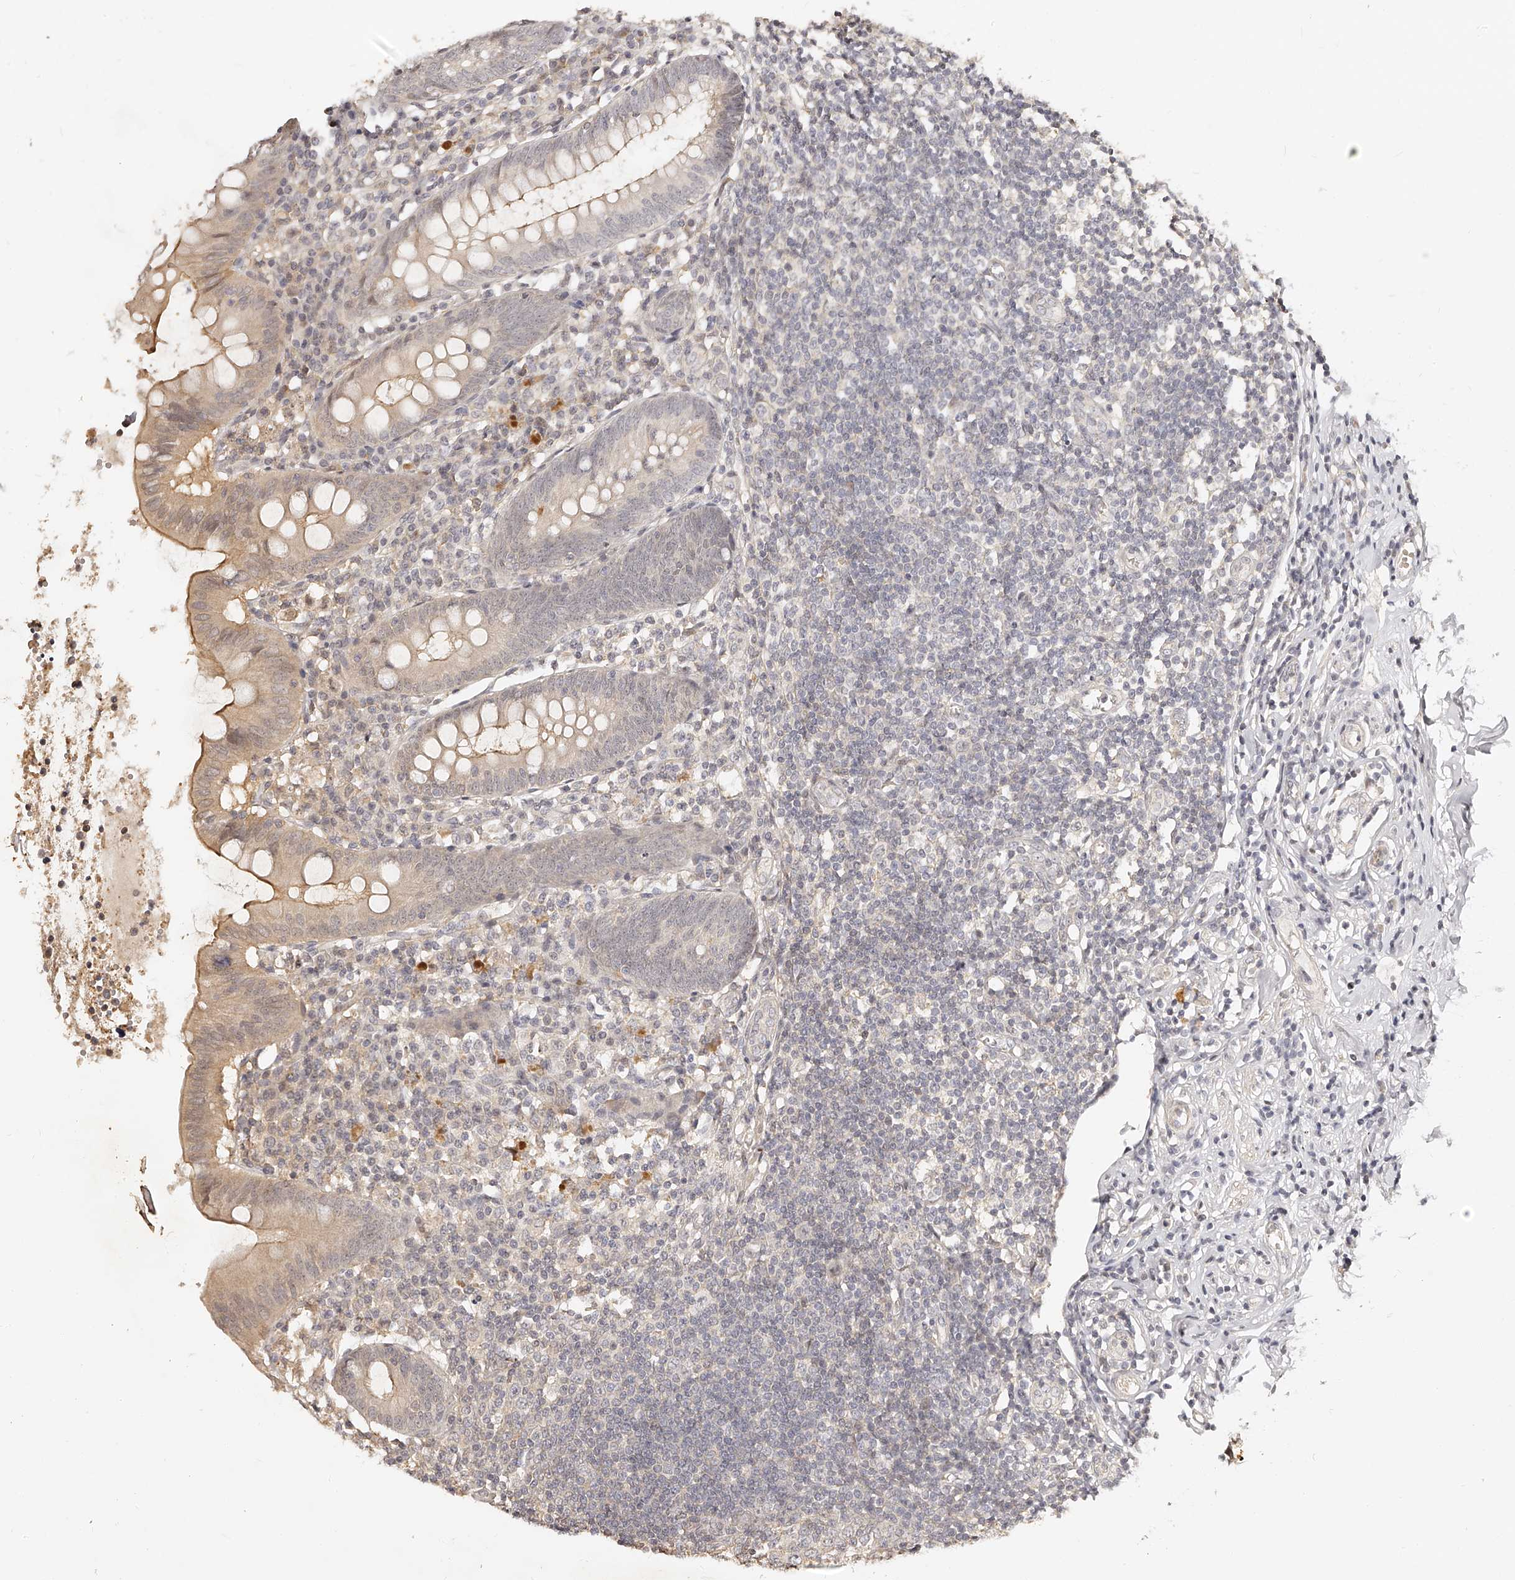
{"staining": {"intensity": "moderate", "quantity": "25%-75%", "location": "cytoplasmic/membranous"}, "tissue": "appendix", "cell_type": "Glandular cells", "image_type": "normal", "snomed": [{"axis": "morphology", "description": "Normal tissue, NOS"}, {"axis": "topography", "description": "Appendix"}], "caption": "The image demonstrates immunohistochemical staining of unremarkable appendix. There is moderate cytoplasmic/membranous staining is present in about 25%-75% of glandular cells.", "gene": "ZNF789", "patient": {"sex": "female", "age": 54}}